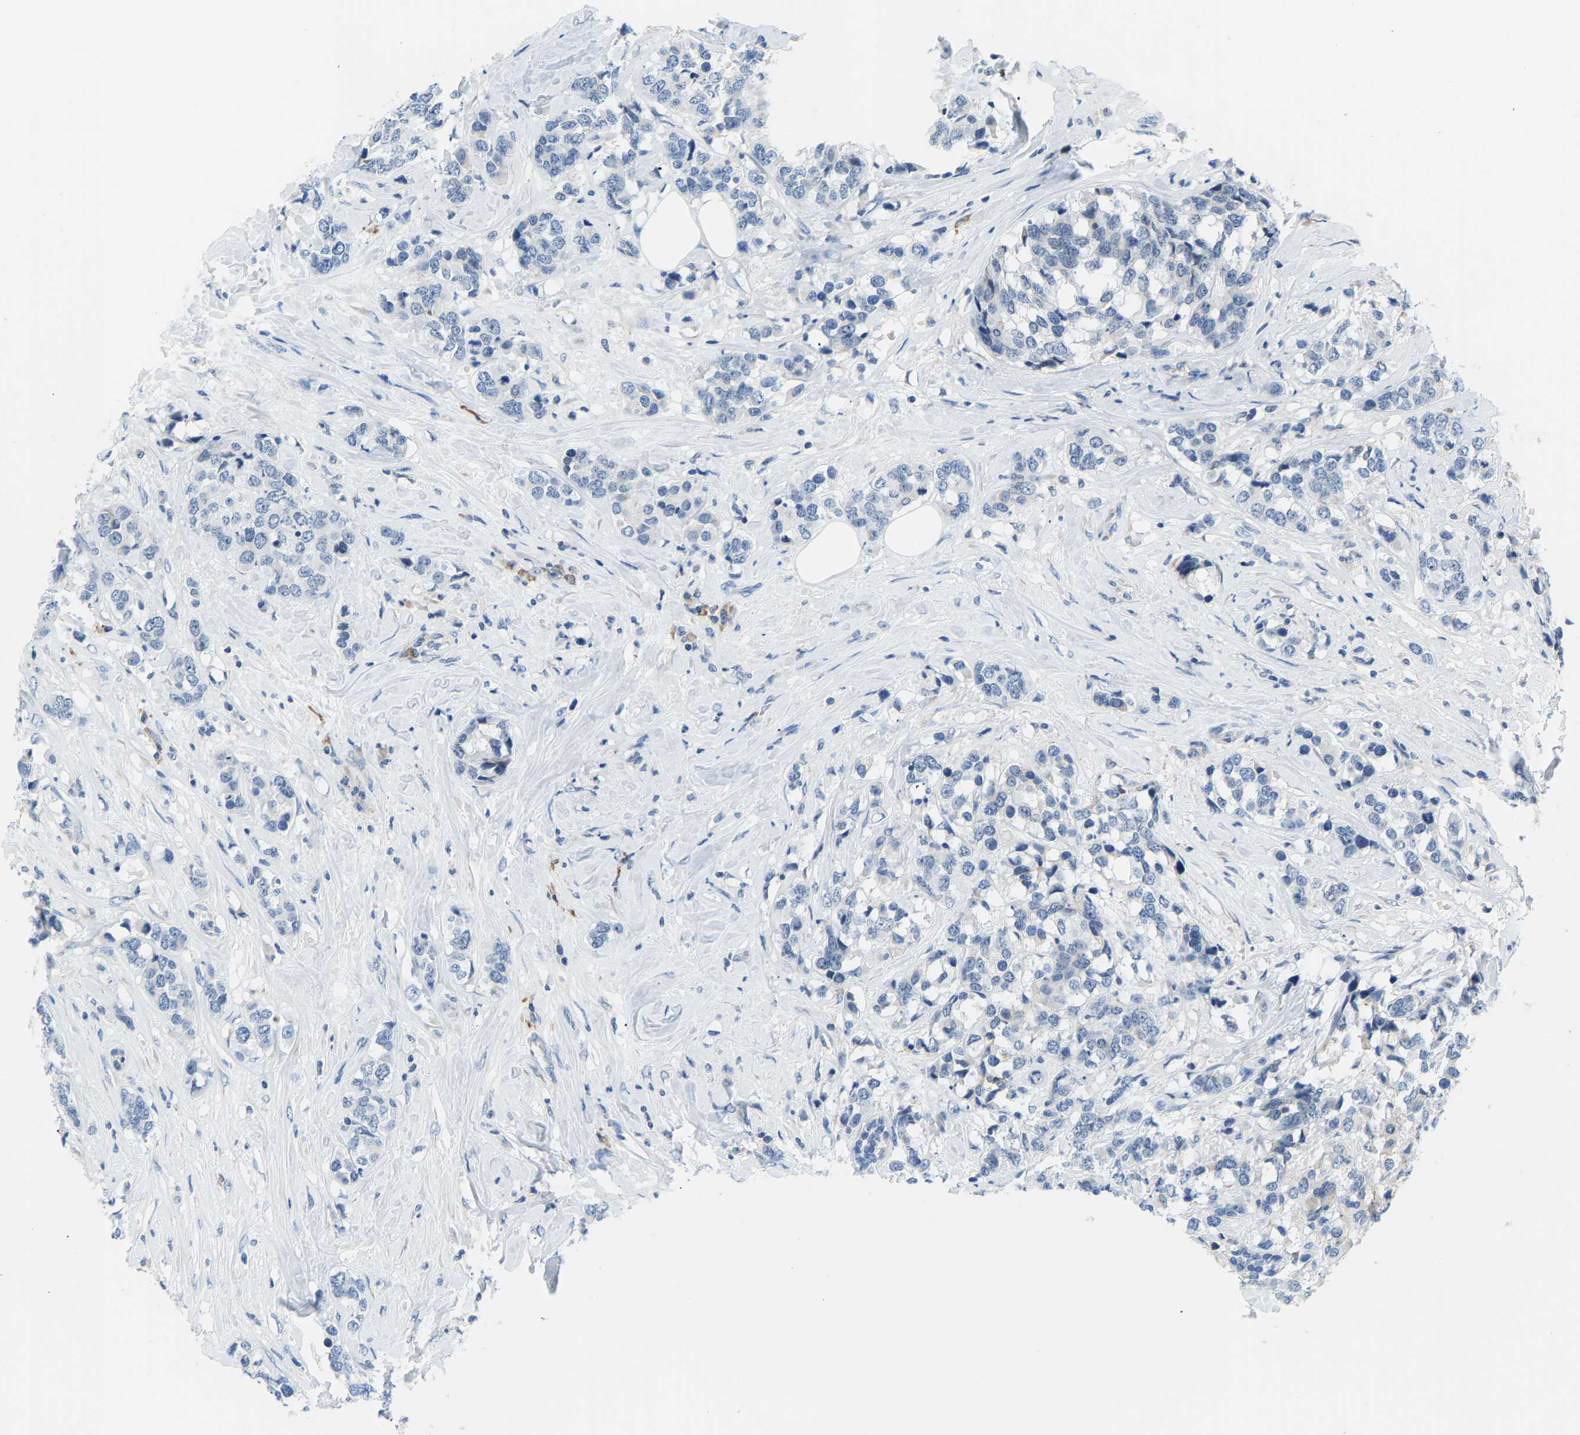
{"staining": {"intensity": "negative", "quantity": "none", "location": "none"}, "tissue": "breast cancer", "cell_type": "Tumor cells", "image_type": "cancer", "snomed": [{"axis": "morphology", "description": "Lobular carcinoma"}, {"axis": "topography", "description": "Breast"}], "caption": "The image reveals no staining of tumor cells in breast lobular carcinoma.", "gene": "VRK1", "patient": {"sex": "female", "age": 59}}